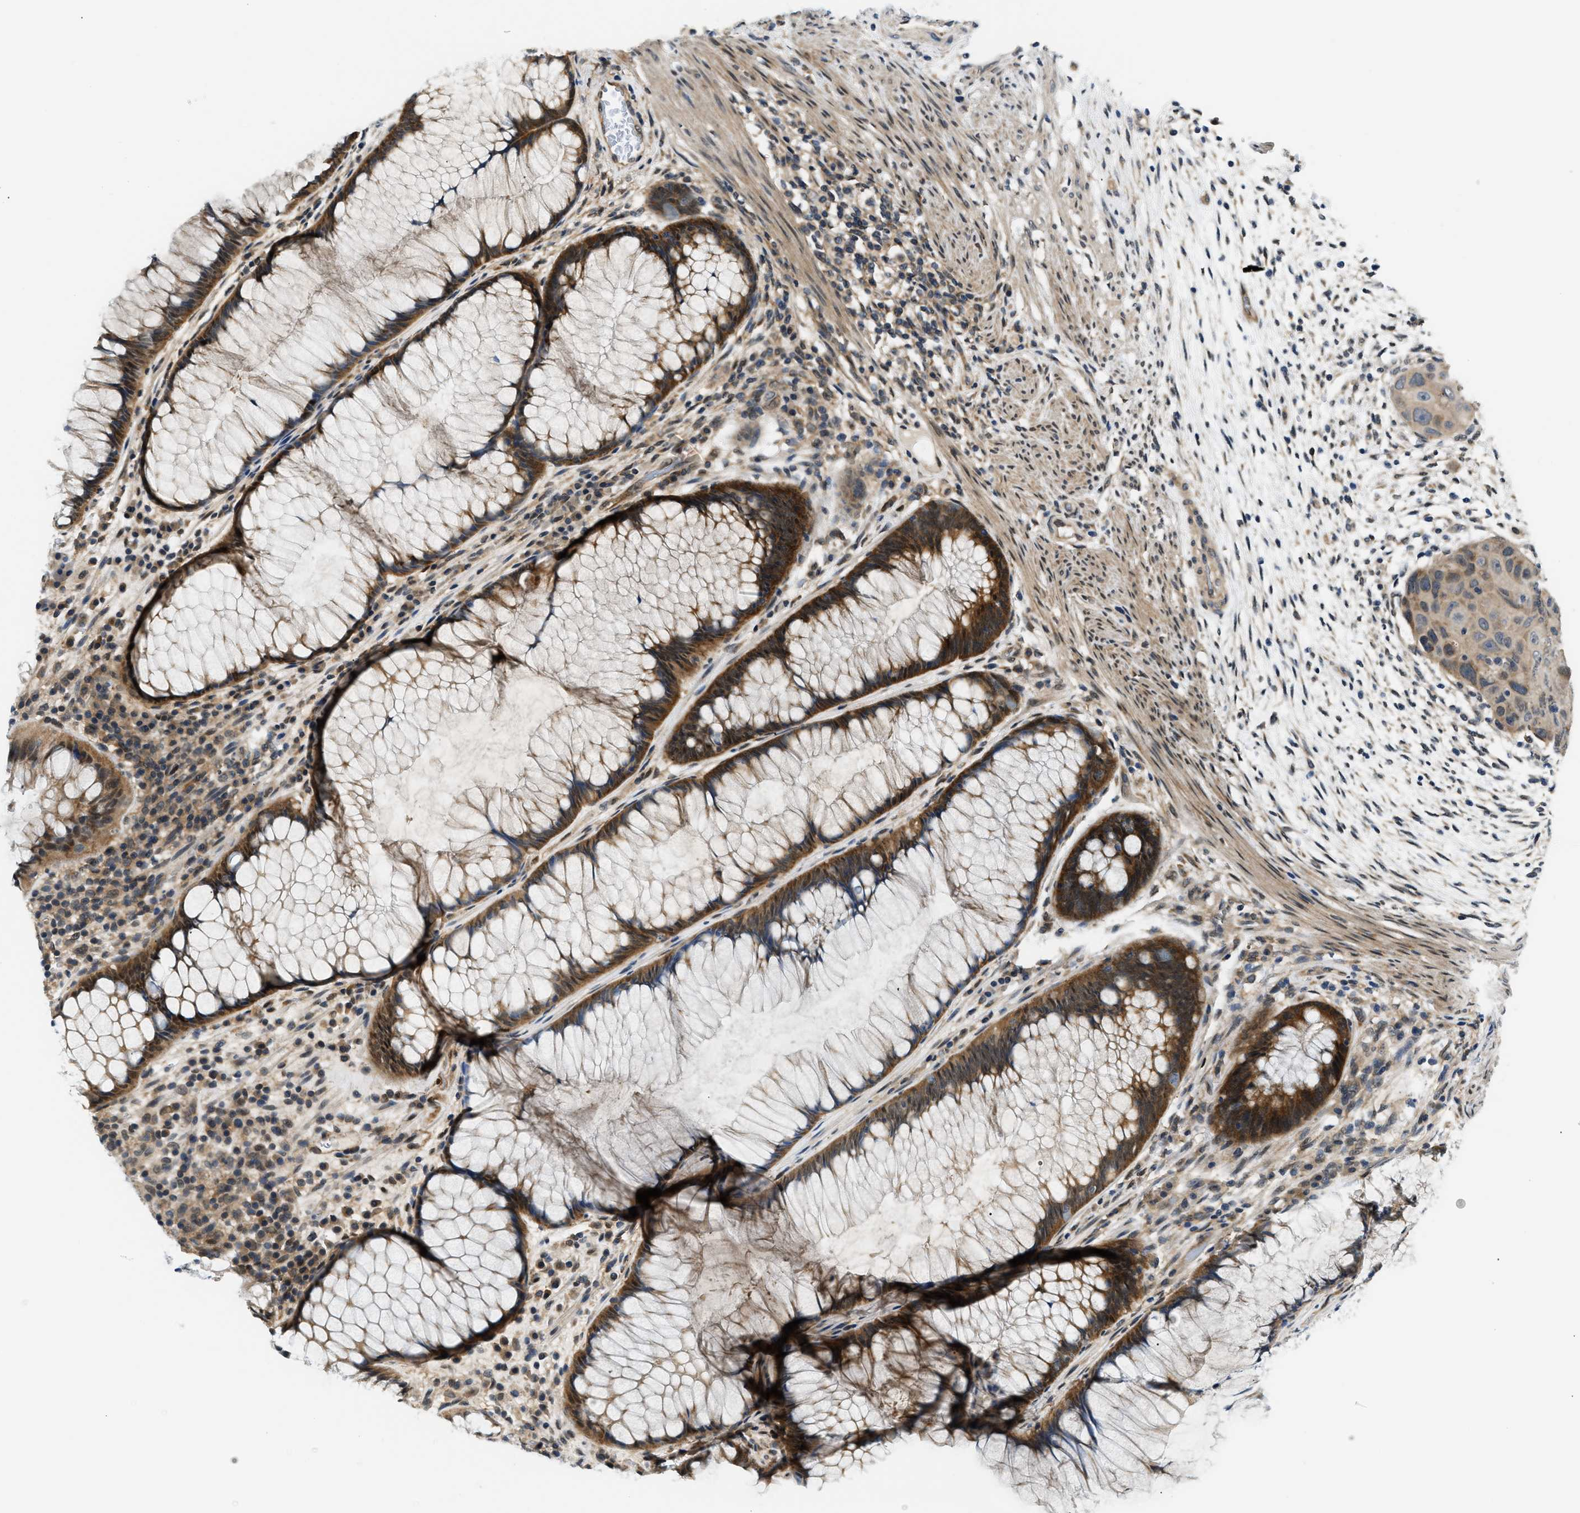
{"staining": {"intensity": "strong", "quantity": ">75%", "location": "cytoplasmic/membranous"}, "tissue": "rectum", "cell_type": "Glandular cells", "image_type": "normal", "snomed": [{"axis": "morphology", "description": "Normal tissue, NOS"}, {"axis": "topography", "description": "Rectum"}], "caption": "Protein positivity by immunohistochemistry exhibits strong cytoplasmic/membranous positivity in about >75% of glandular cells in unremarkable rectum. (IHC, brightfield microscopy, high magnification).", "gene": "SMAD4", "patient": {"sex": "male", "age": 51}}